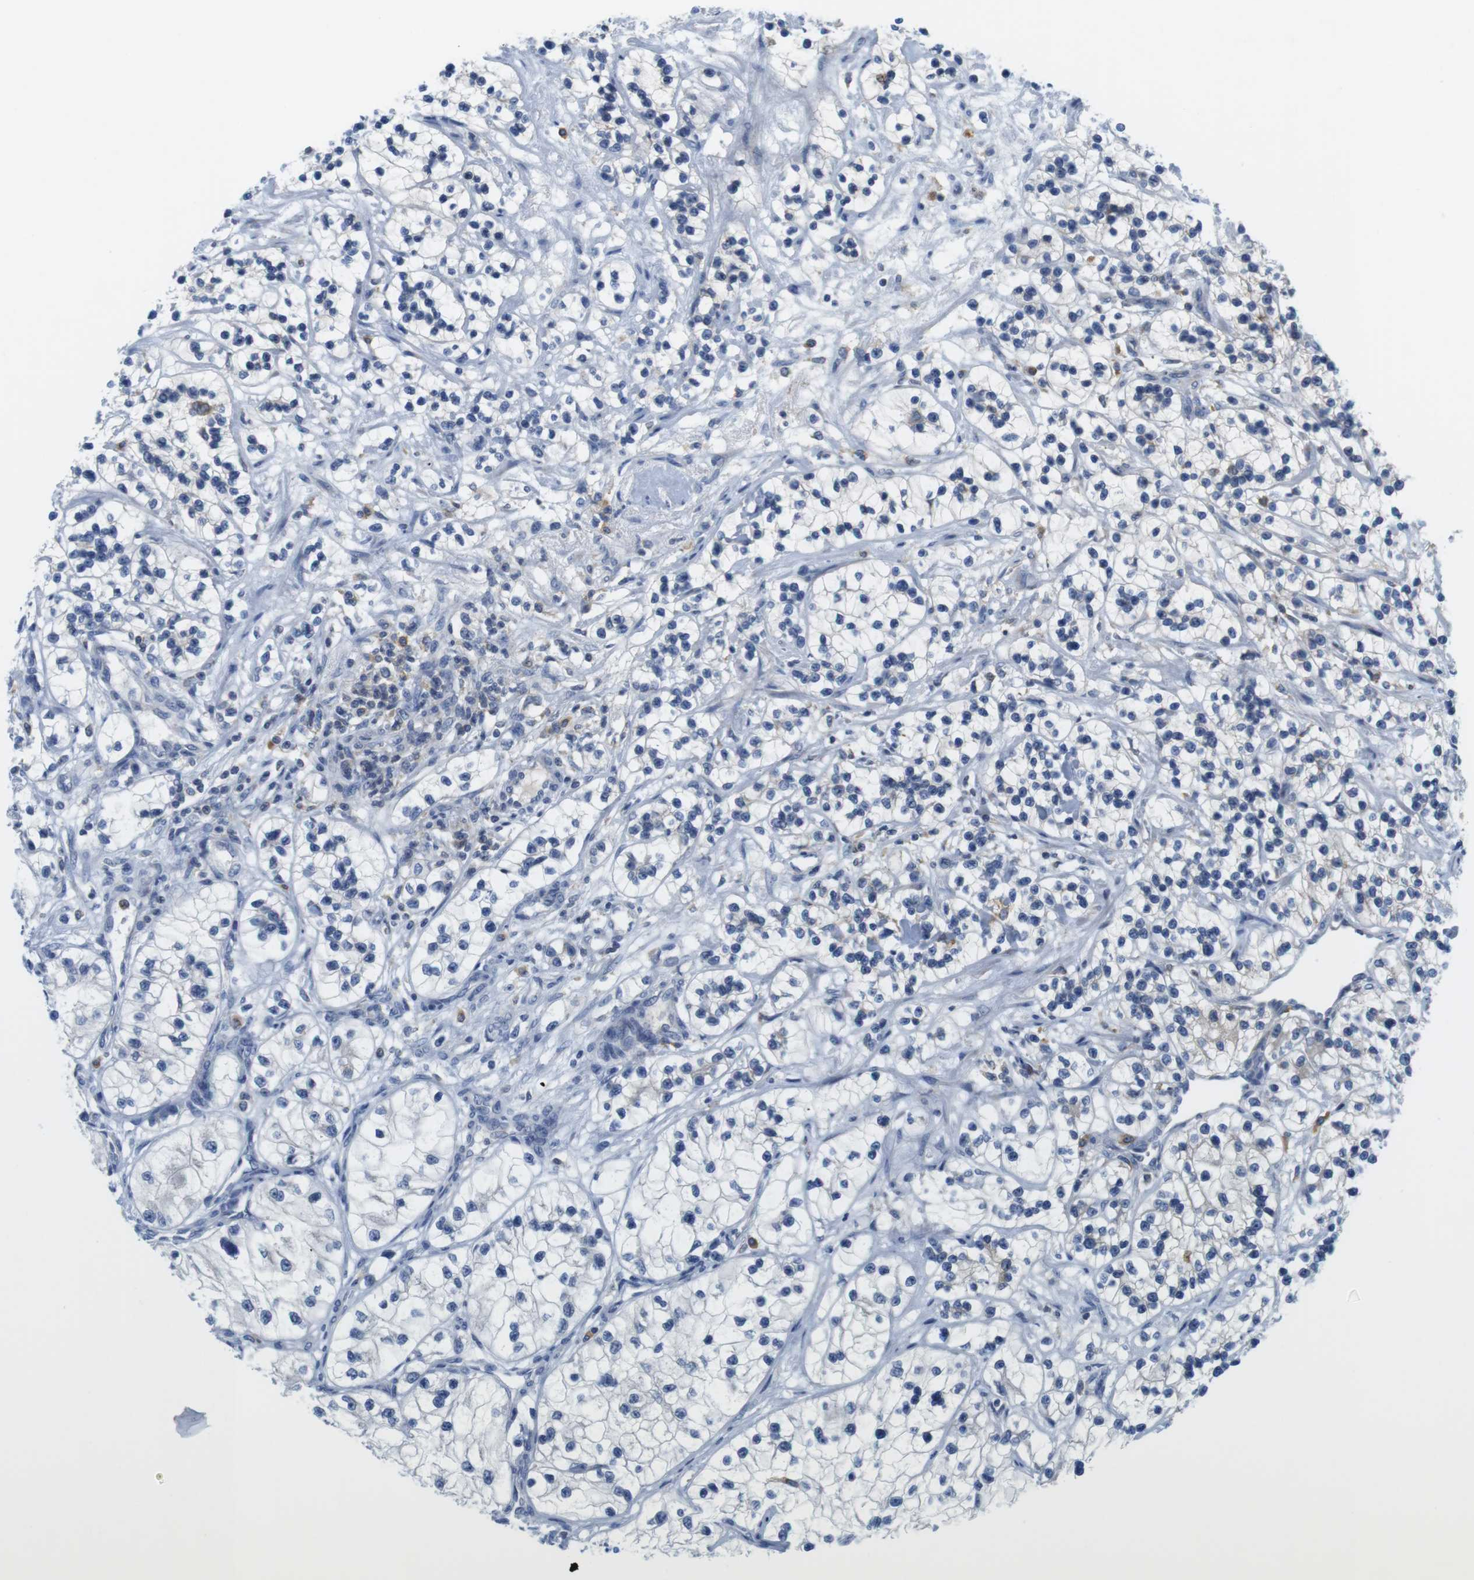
{"staining": {"intensity": "negative", "quantity": "none", "location": "none"}, "tissue": "renal cancer", "cell_type": "Tumor cells", "image_type": "cancer", "snomed": [{"axis": "morphology", "description": "Adenocarcinoma, NOS"}, {"axis": "topography", "description": "Kidney"}], "caption": "An immunohistochemistry histopathology image of renal cancer (adenocarcinoma) is shown. There is no staining in tumor cells of renal cancer (adenocarcinoma). (Stains: DAB (3,3'-diaminobenzidine) immunohistochemistry (IHC) with hematoxylin counter stain, Microscopy: brightfield microscopy at high magnification).", "gene": "CNGA2", "patient": {"sex": "female", "age": 57}}